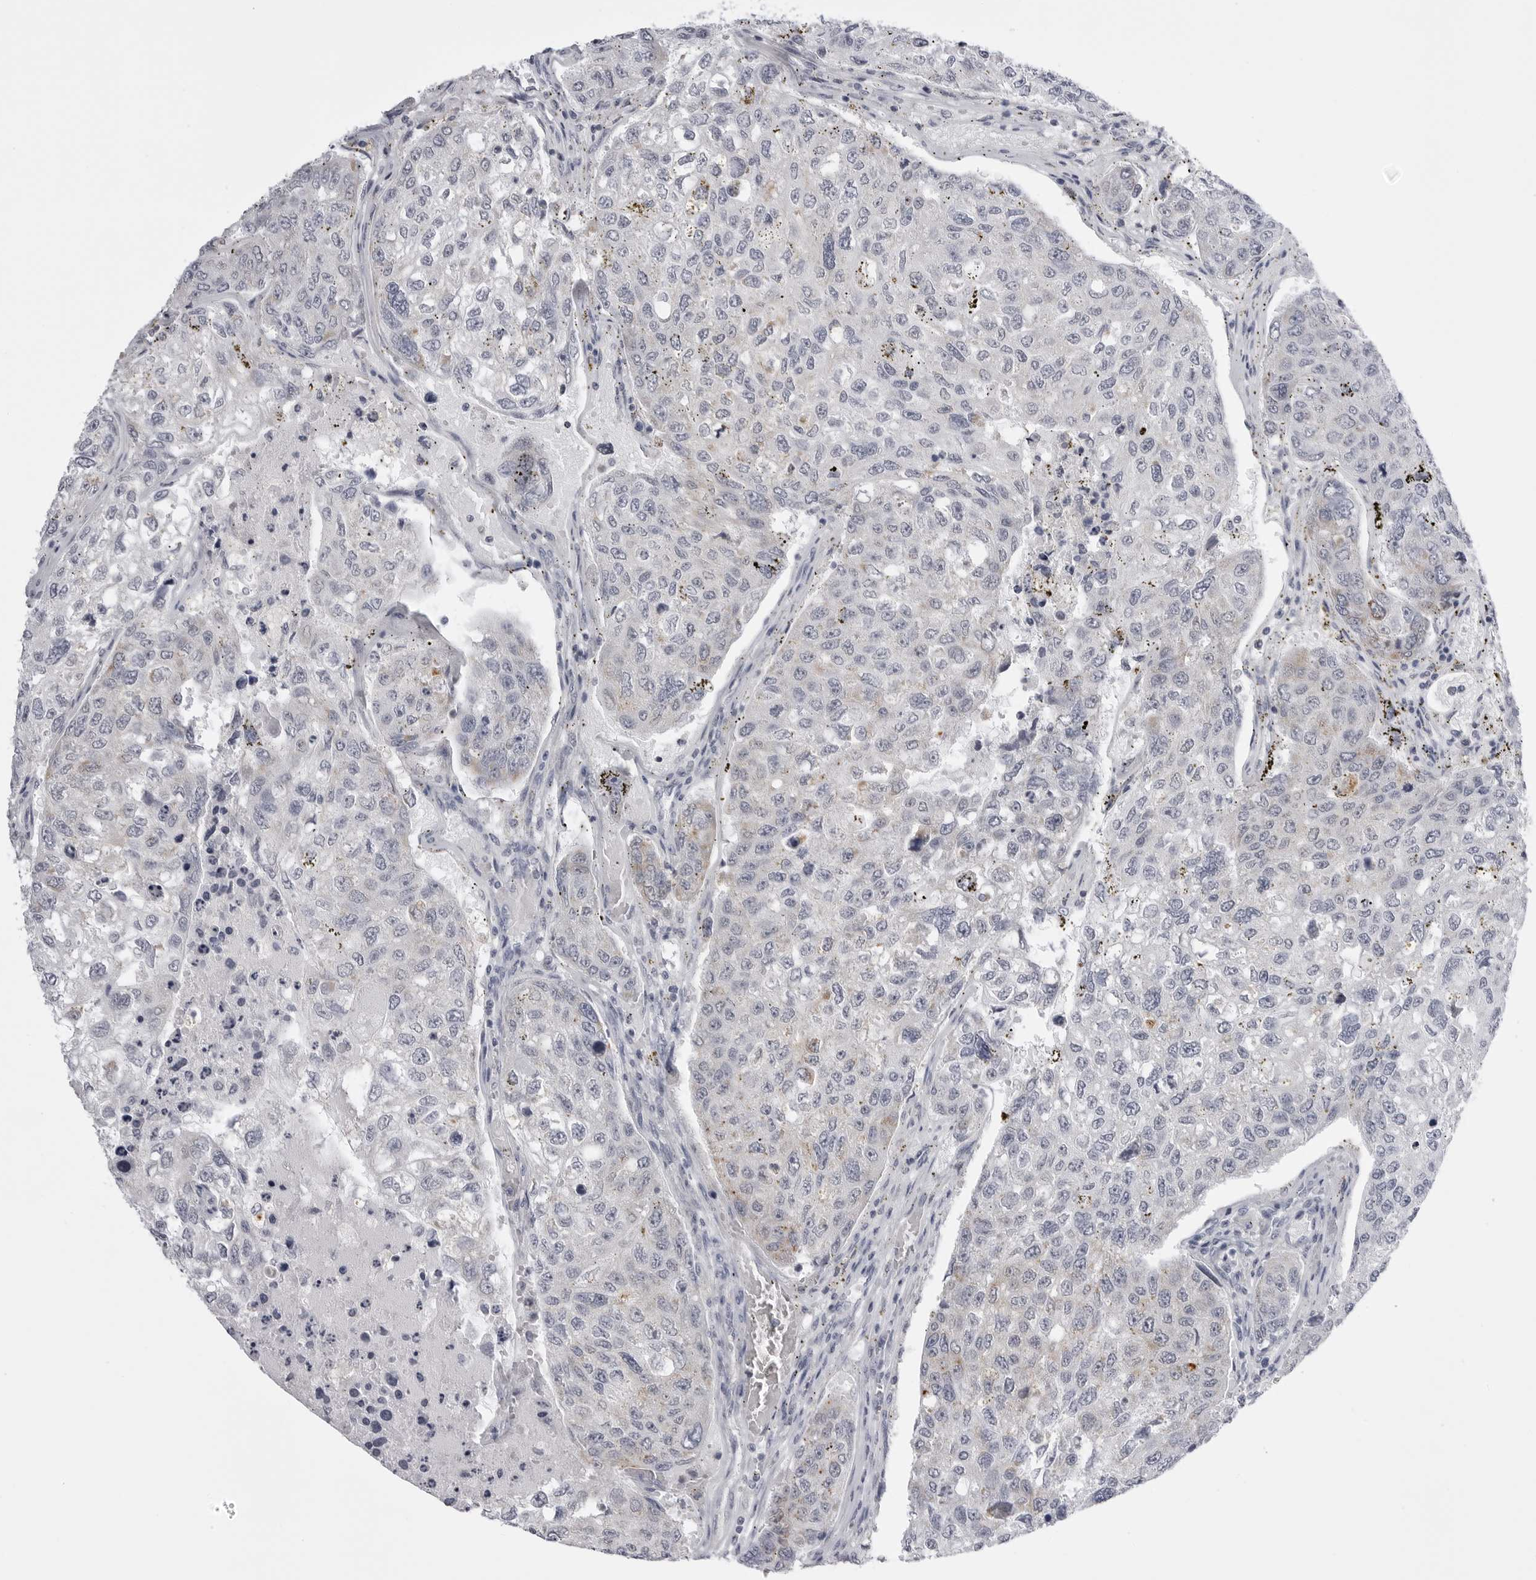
{"staining": {"intensity": "negative", "quantity": "none", "location": "none"}, "tissue": "urothelial cancer", "cell_type": "Tumor cells", "image_type": "cancer", "snomed": [{"axis": "morphology", "description": "Urothelial carcinoma, High grade"}, {"axis": "topography", "description": "Lymph node"}, {"axis": "topography", "description": "Urinary bladder"}], "caption": "Immunohistochemistry of urothelial carcinoma (high-grade) demonstrates no expression in tumor cells.", "gene": "TUFM", "patient": {"sex": "male", "age": 51}}